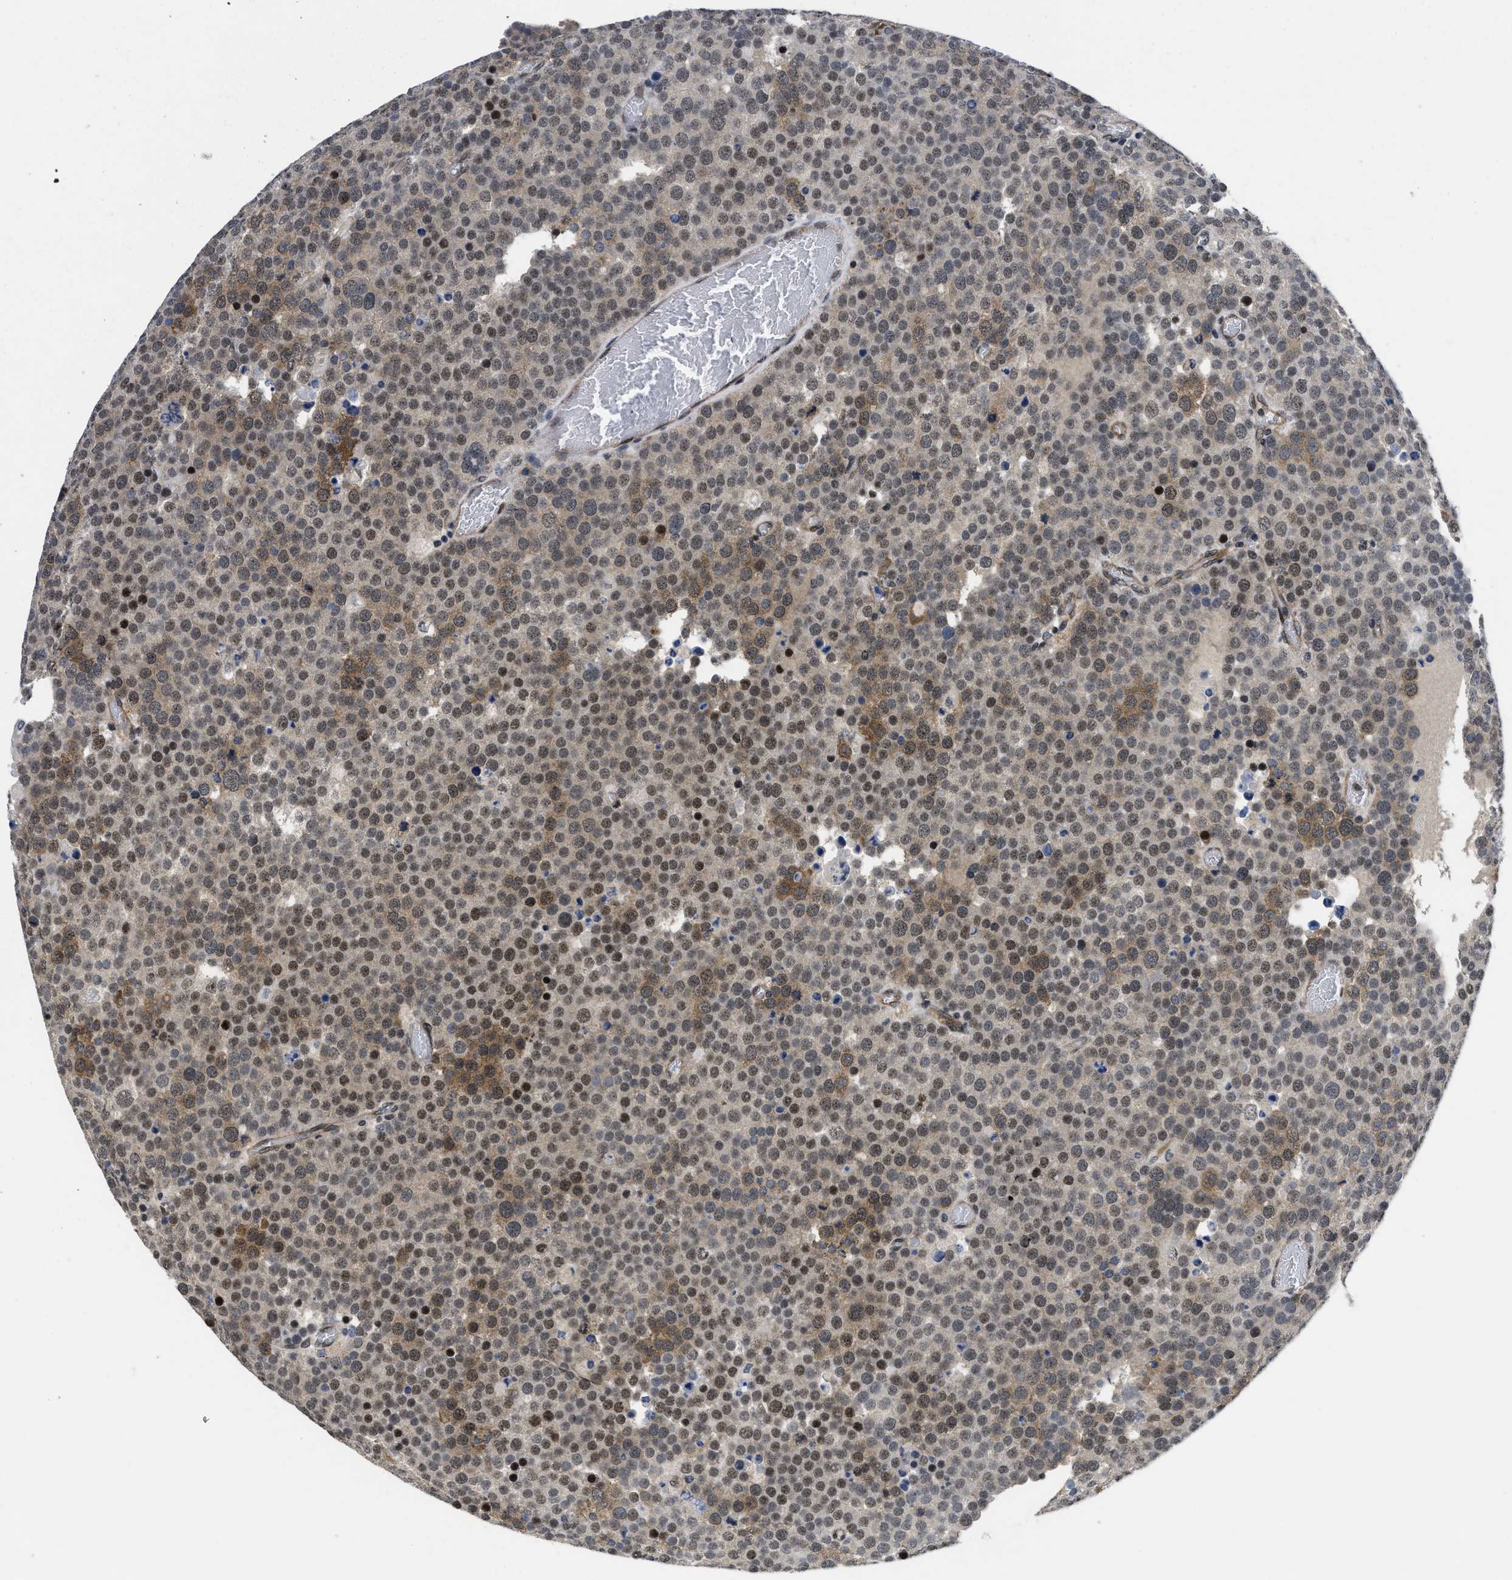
{"staining": {"intensity": "moderate", "quantity": ">75%", "location": "cytoplasmic/membranous,nuclear"}, "tissue": "testis cancer", "cell_type": "Tumor cells", "image_type": "cancer", "snomed": [{"axis": "morphology", "description": "Normal tissue, NOS"}, {"axis": "morphology", "description": "Seminoma, NOS"}, {"axis": "topography", "description": "Testis"}], "caption": "A high-resolution histopathology image shows IHC staining of seminoma (testis), which demonstrates moderate cytoplasmic/membranous and nuclear positivity in approximately >75% of tumor cells. The protein is stained brown, and the nuclei are stained in blue (DAB (3,3'-diaminobenzidine) IHC with brightfield microscopy, high magnification).", "gene": "HIF1A", "patient": {"sex": "male", "age": 71}}